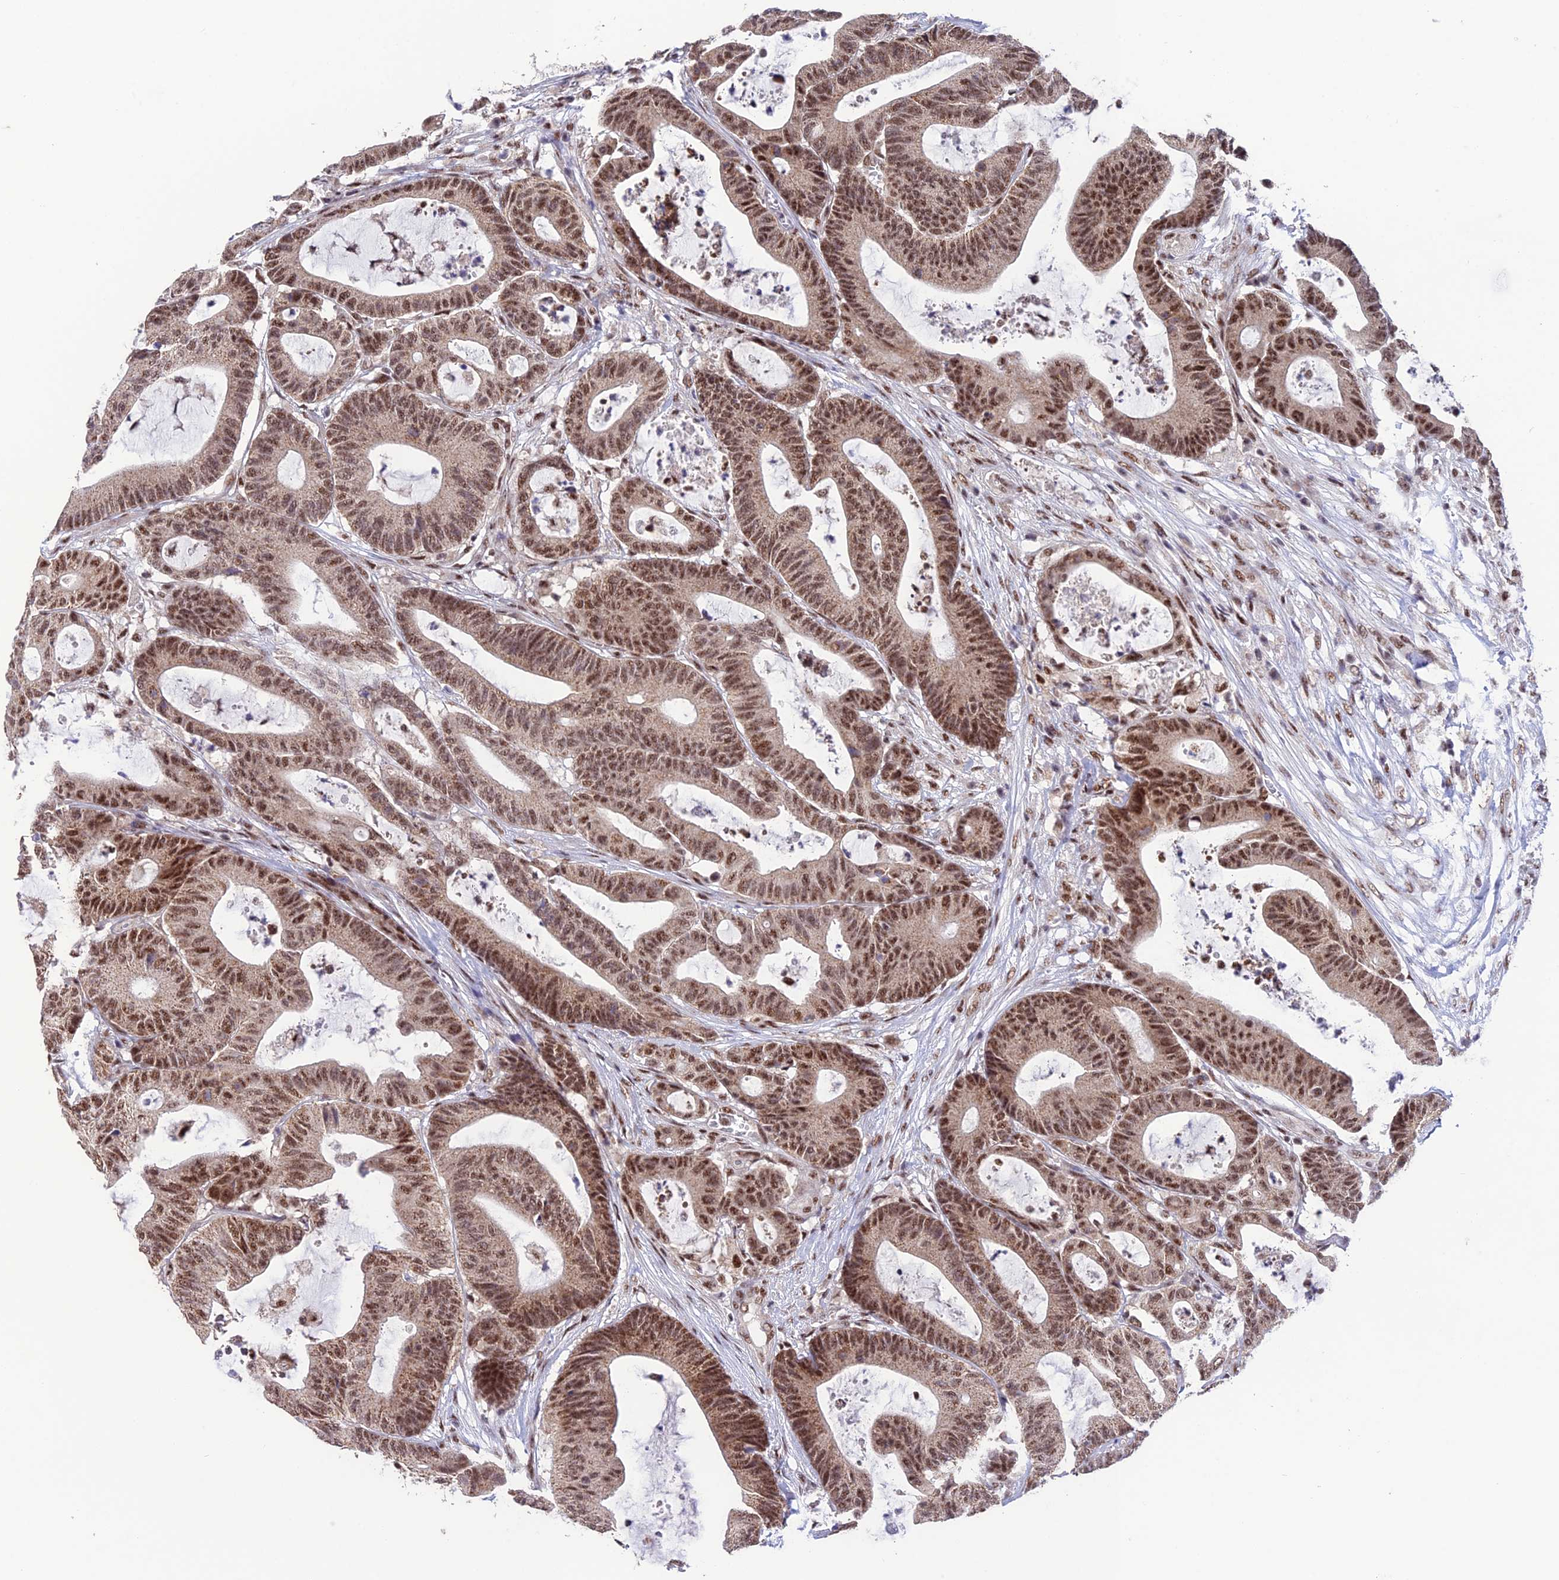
{"staining": {"intensity": "moderate", "quantity": ">75%", "location": "nuclear"}, "tissue": "colorectal cancer", "cell_type": "Tumor cells", "image_type": "cancer", "snomed": [{"axis": "morphology", "description": "Adenocarcinoma, NOS"}, {"axis": "topography", "description": "Colon"}], "caption": "Colorectal cancer tissue displays moderate nuclear positivity in about >75% of tumor cells, visualized by immunohistochemistry.", "gene": "THOC7", "patient": {"sex": "female", "age": 84}}